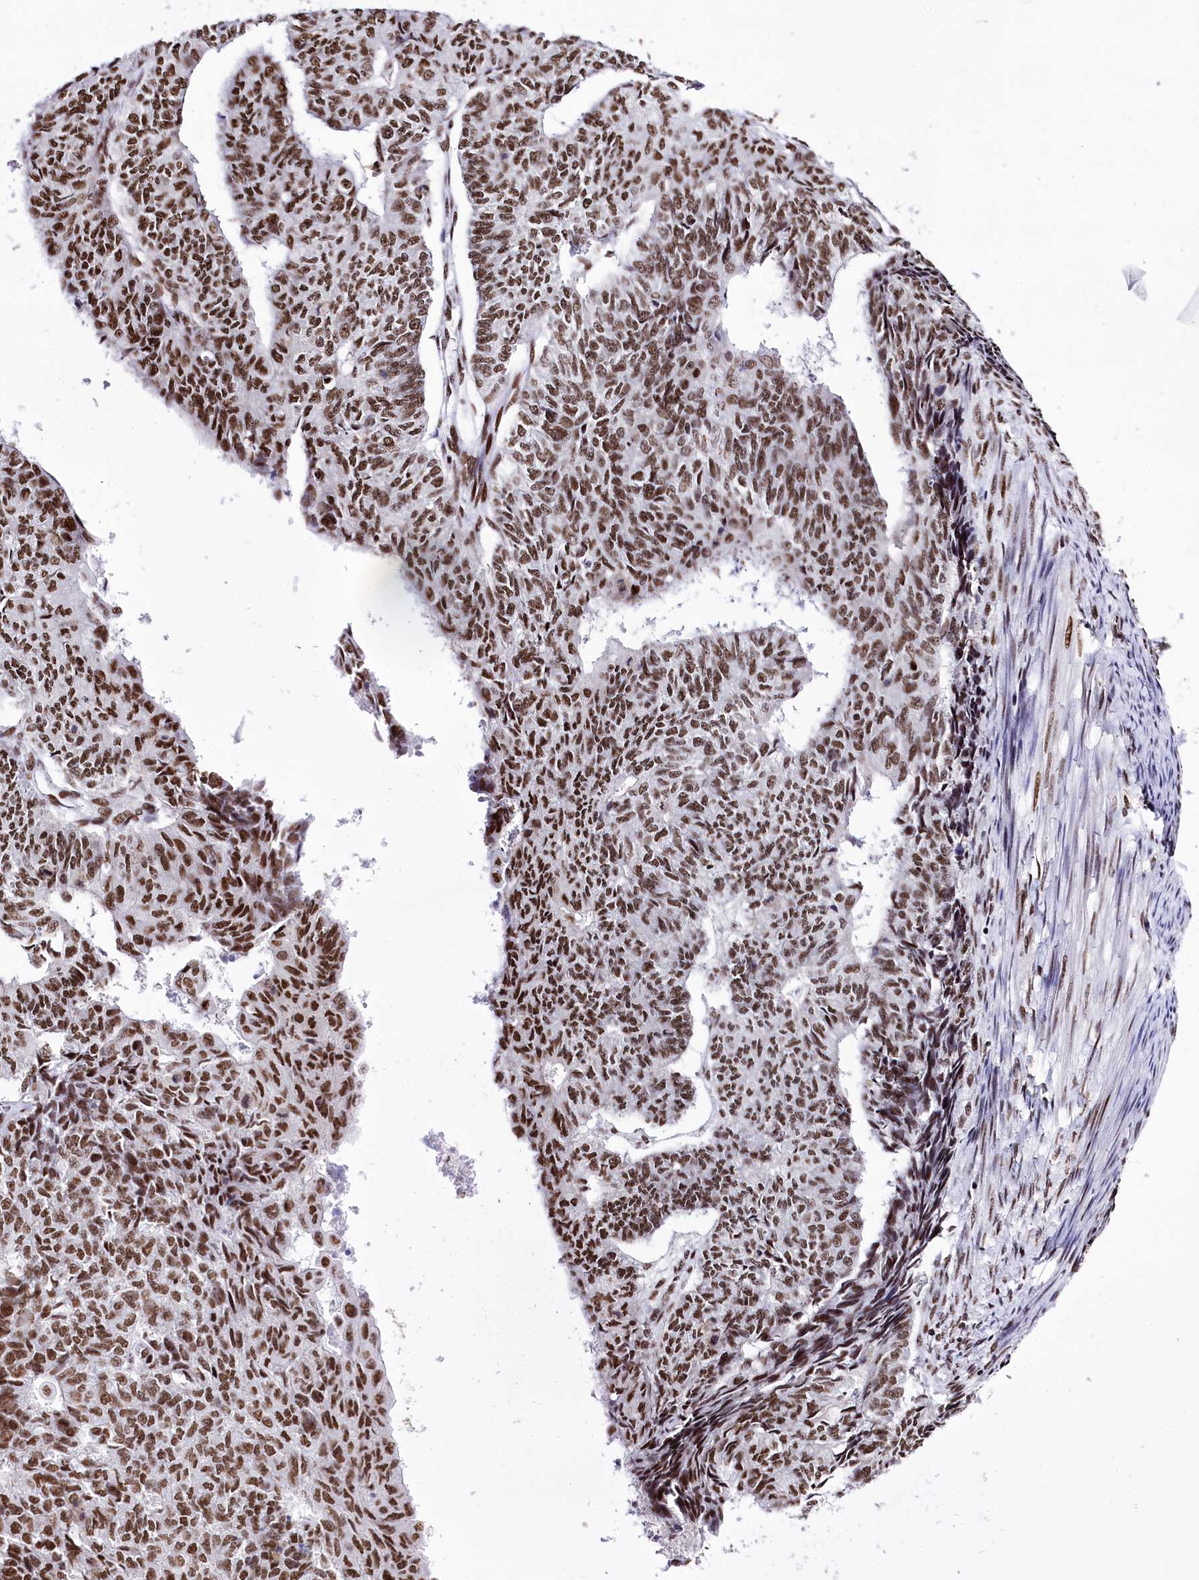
{"staining": {"intensity": "strong", "quantity": ">75%", "location": "nuclear"}, "tissue": "endometrial cancer", "cell_type": "Tumor cells", "image_type": "cancer", "snomed": [{"axis": "morphology", "description": "Adenocarcinoma, NOS"}, {"axis": "topography", "description": "Endometrium"}], "caption": "Human endometrial cancer (adenocarcinoma) stained for a protein (brown) exhibits strong nuclear positive positivity in approximately >75% of tumor cells.", "gene": "POU4F3", "patient": {"sex": "female", "age": 32}}